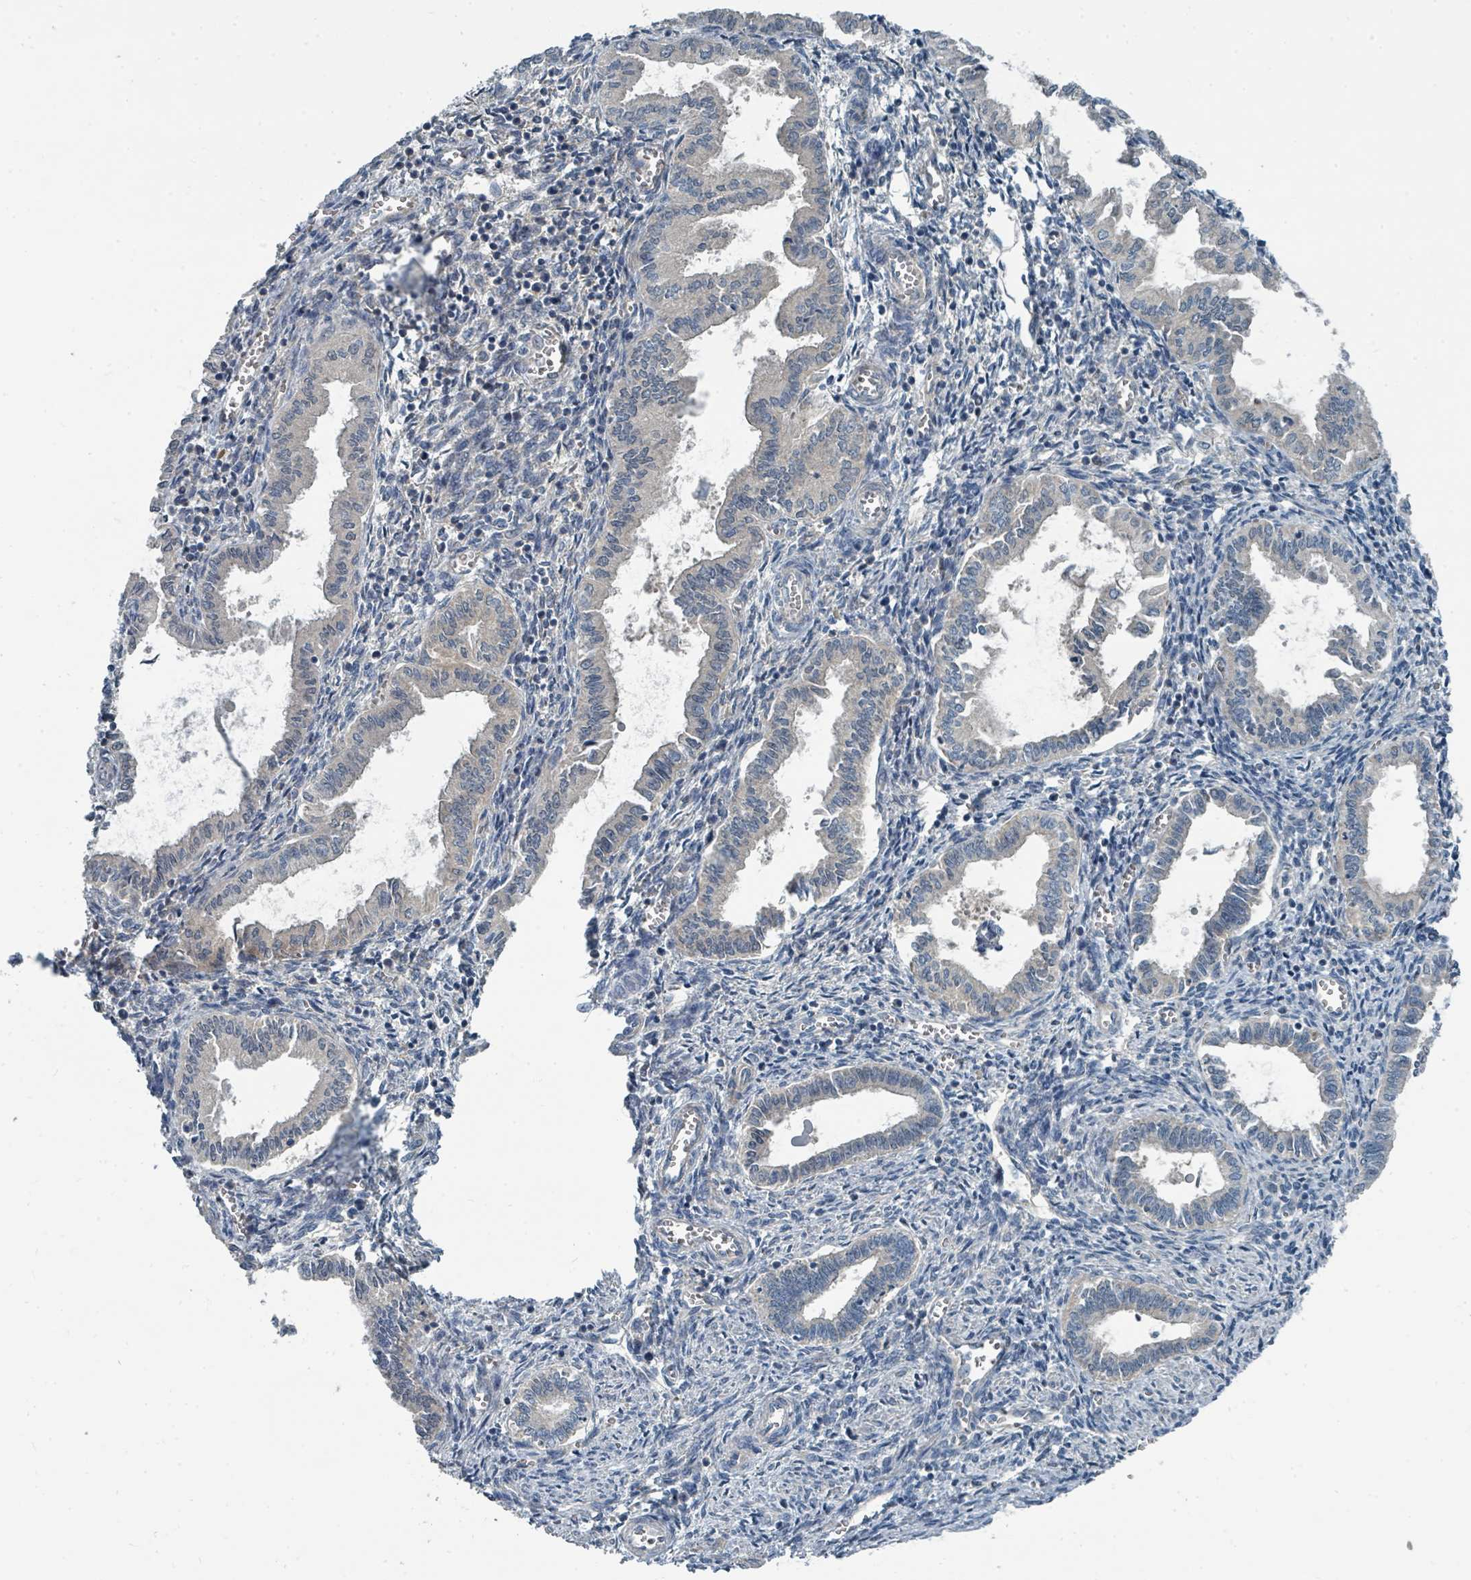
{"staining": {"intensity": "weak", "quantity": "<25%", "location": "cytoplasmic/membranous"}, "tissue": "endometrium", "cell_type": "Cells in endometrial stroma", "image_type": "normal", "snomed": [{"axis": "morphology", "description": "Normal tissue, NOS"}, {"axis": "topography", "description": "Endometrium"}], "caption": "Cells in endometrial stroma are negative for protein expression in unremarkable human endometrium. Brightfield microscopy of IHC stained with DAB (brown) and hematoxylin (blue), captured at high magnification.", "gene": "SLC25A23", "patient": {"sex": "female", "age": 37}}